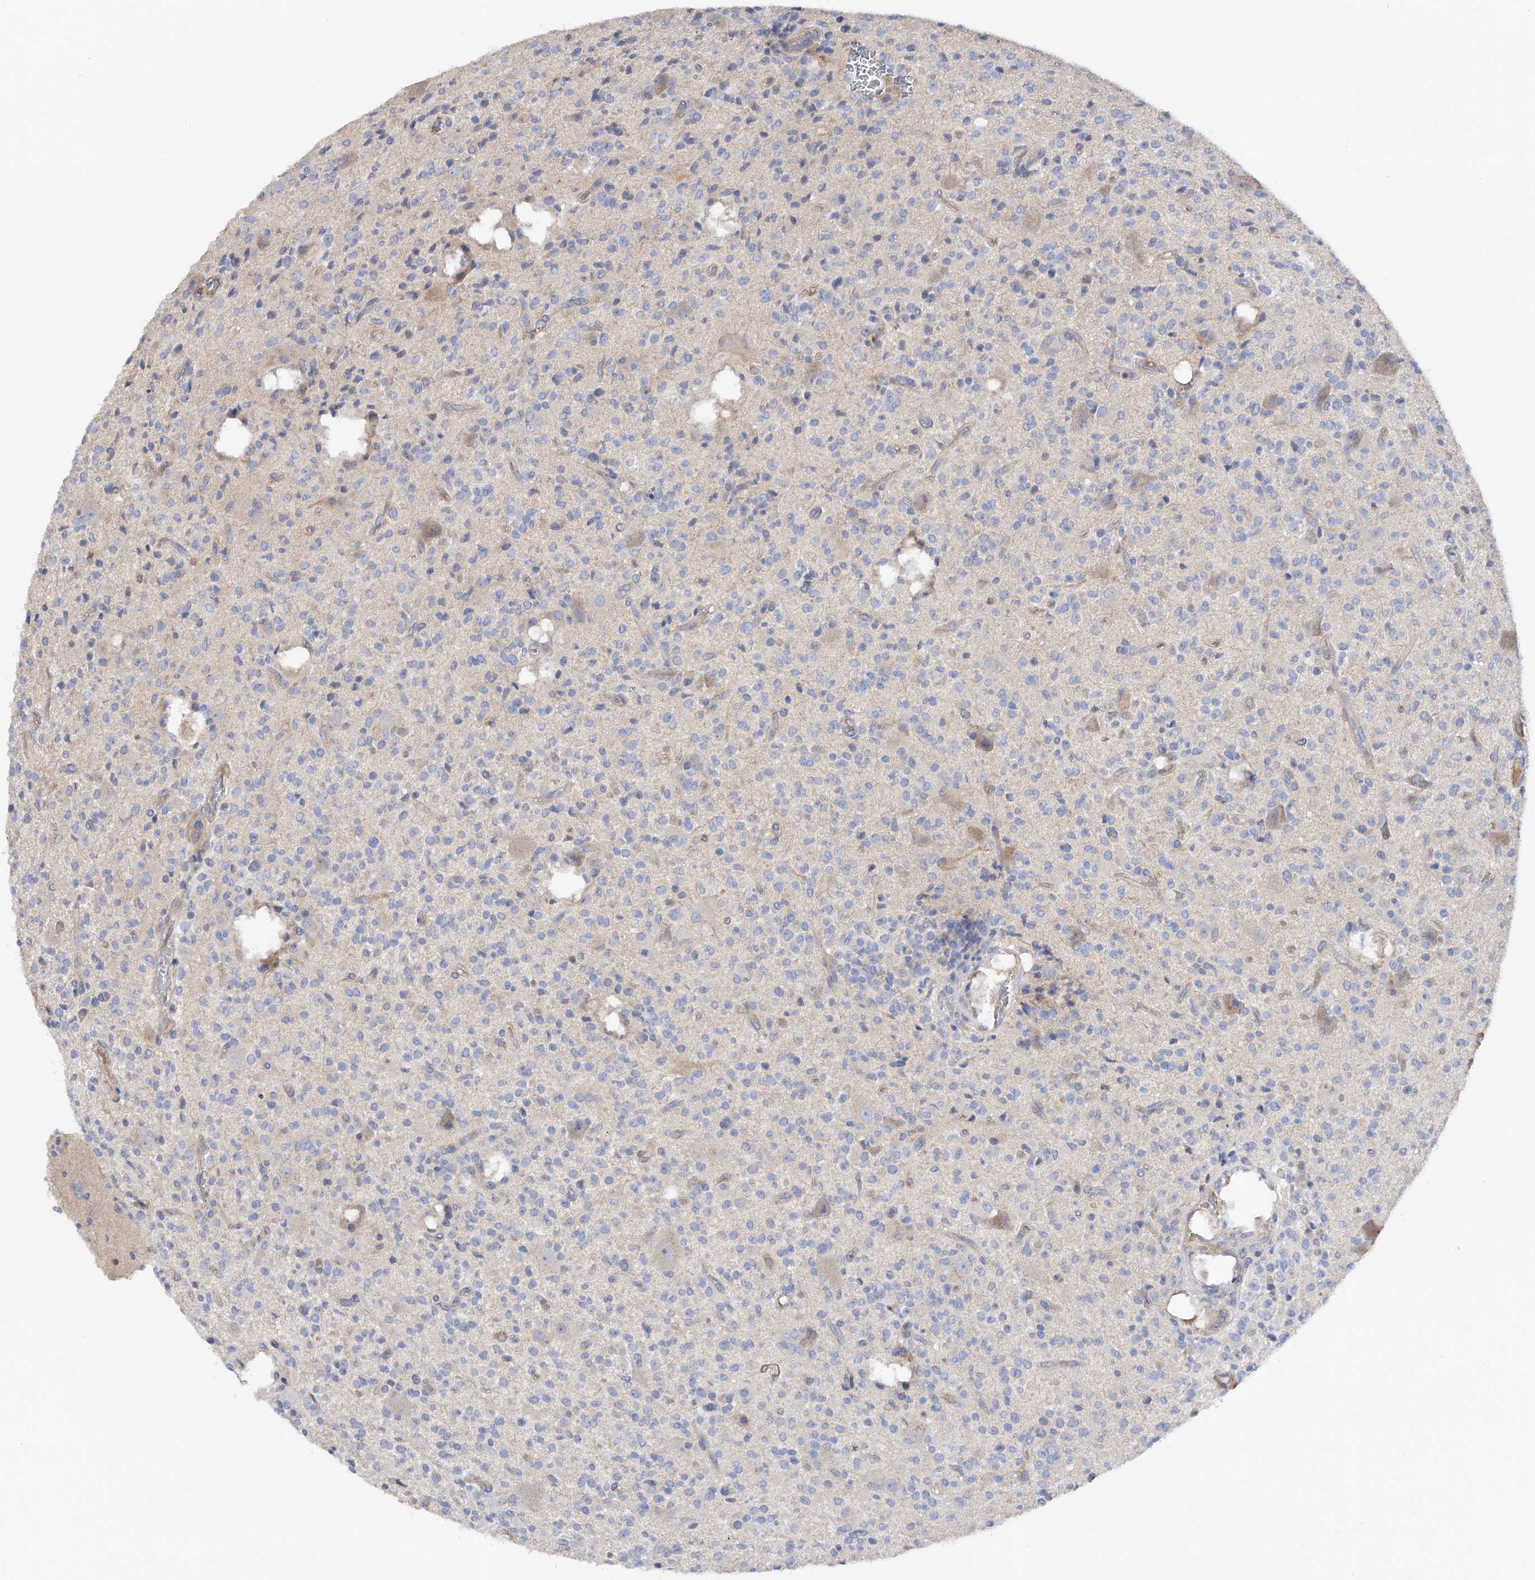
{"staining": {"intensity": "negative", "quantity": "none", "location": "none"}, "tissue": "glioma", "cell_type": "Tumor cells", "image_type": "cancer", "snomed": [{"axis": "morphology", "description": "Glioma, malignant, High grade"}, {"axis": "topography", "description": "Brain"}], "caption": "Glioma was stained to show a protein in brown. There is no significant staining in tumor cells. (Brightfield microscopy of DAB (3,3'-diaminobenzidine) immunohistochemistry (IHC) at high magnification).", "gene": "RWDD2A", "patient": {"sex": "male", "age": 34}}